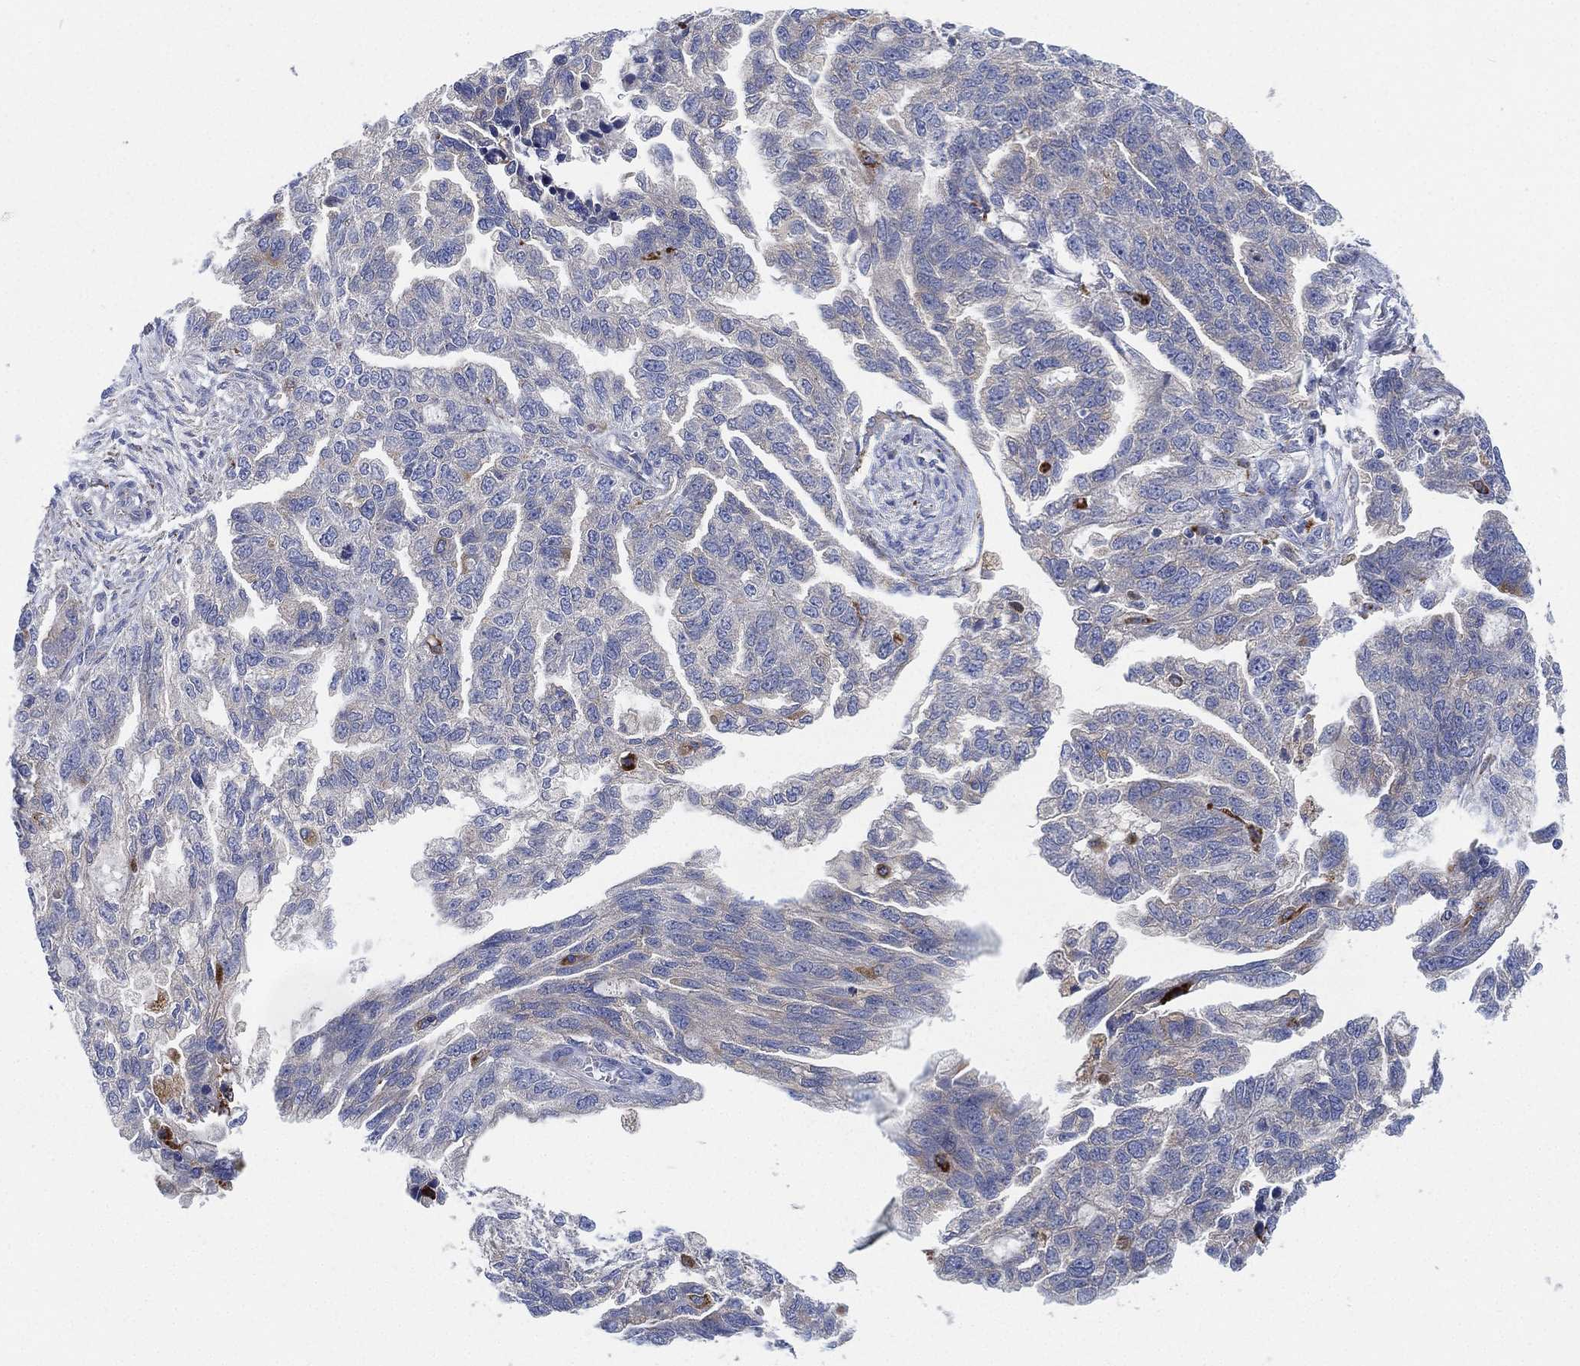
{"staining": {"intensity": "negative", "quantity": "none", "location": "none"}, "tissue": "ovarian cancer", "cell_type": "Tumor cells", "image_type": "cancer", "snomed": [{"axis": "morphology", "description": "Cystadenocarcinoma, serous, NOS"}, {"axis": "topography", "description": "Ovary"}], "caption": "This is an immunohistochemistry photomicrograph of human serous cystadenocarcinoma (ovarian). There is no staining in tumor cells.", "gene": "GALNS", "patient": {"sex": "female", "age": 51}}